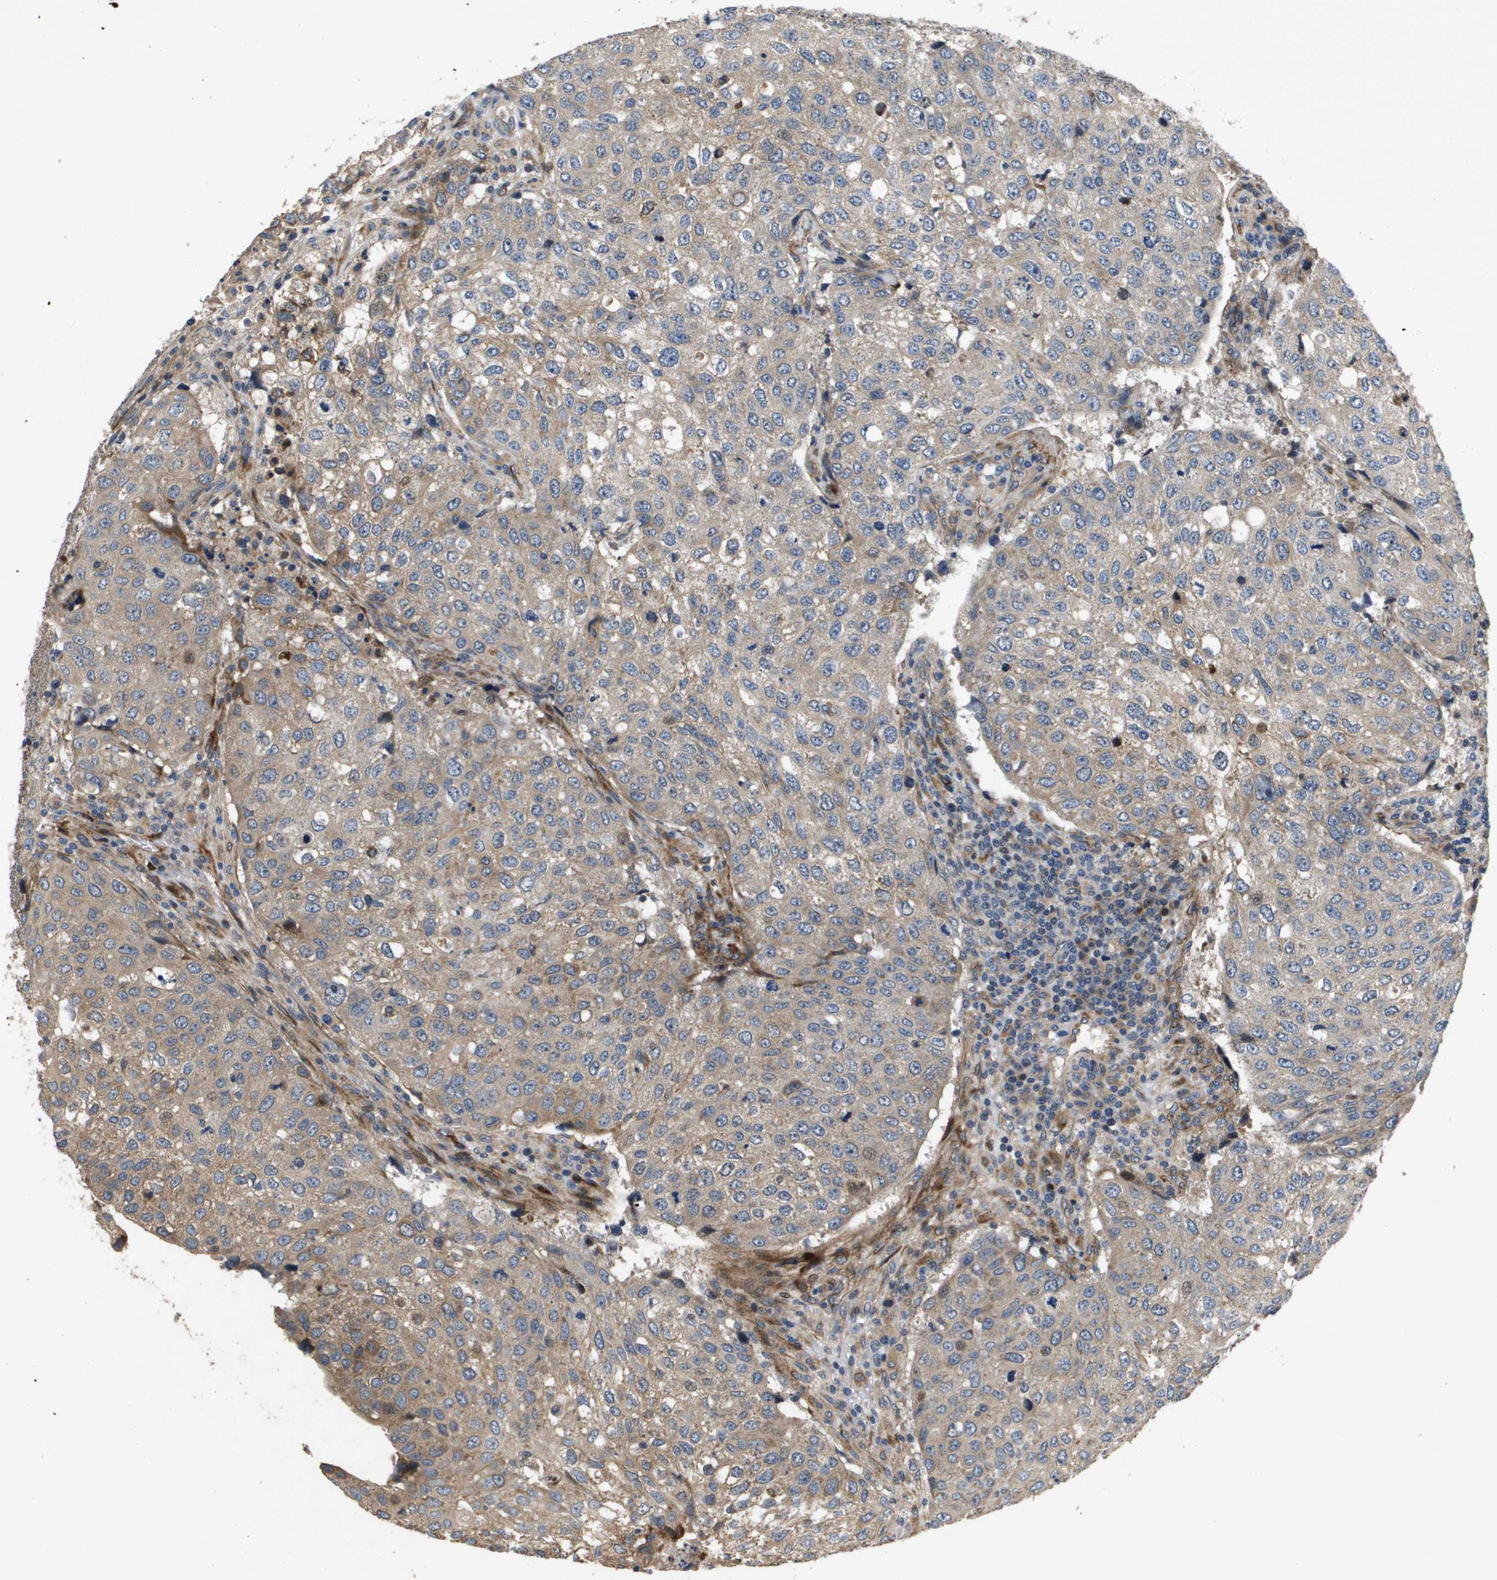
{"staining": {"intensity": "weak", "quantity": "25%-75%", "location": "cytoplasmic/membranous"}, "tissue": "urothelial cancer", "cell_type": "Tumor cells", "image_type": "cancer", "snomed": [{"axis": "morphology", "description": "Urothelial carcinoma, High grade"}, {"axis": "topography", "description": "Lymph node"}, {"axis": "topography", "description": "Urinary bladder"}], "caption": "A brown stain labels weak cytoplasmic/membranous positivity of a protein in urothelial cancer tumor cells.", "gene": "ENTPD2", "patient": {"sex": "male", "age": 51}}